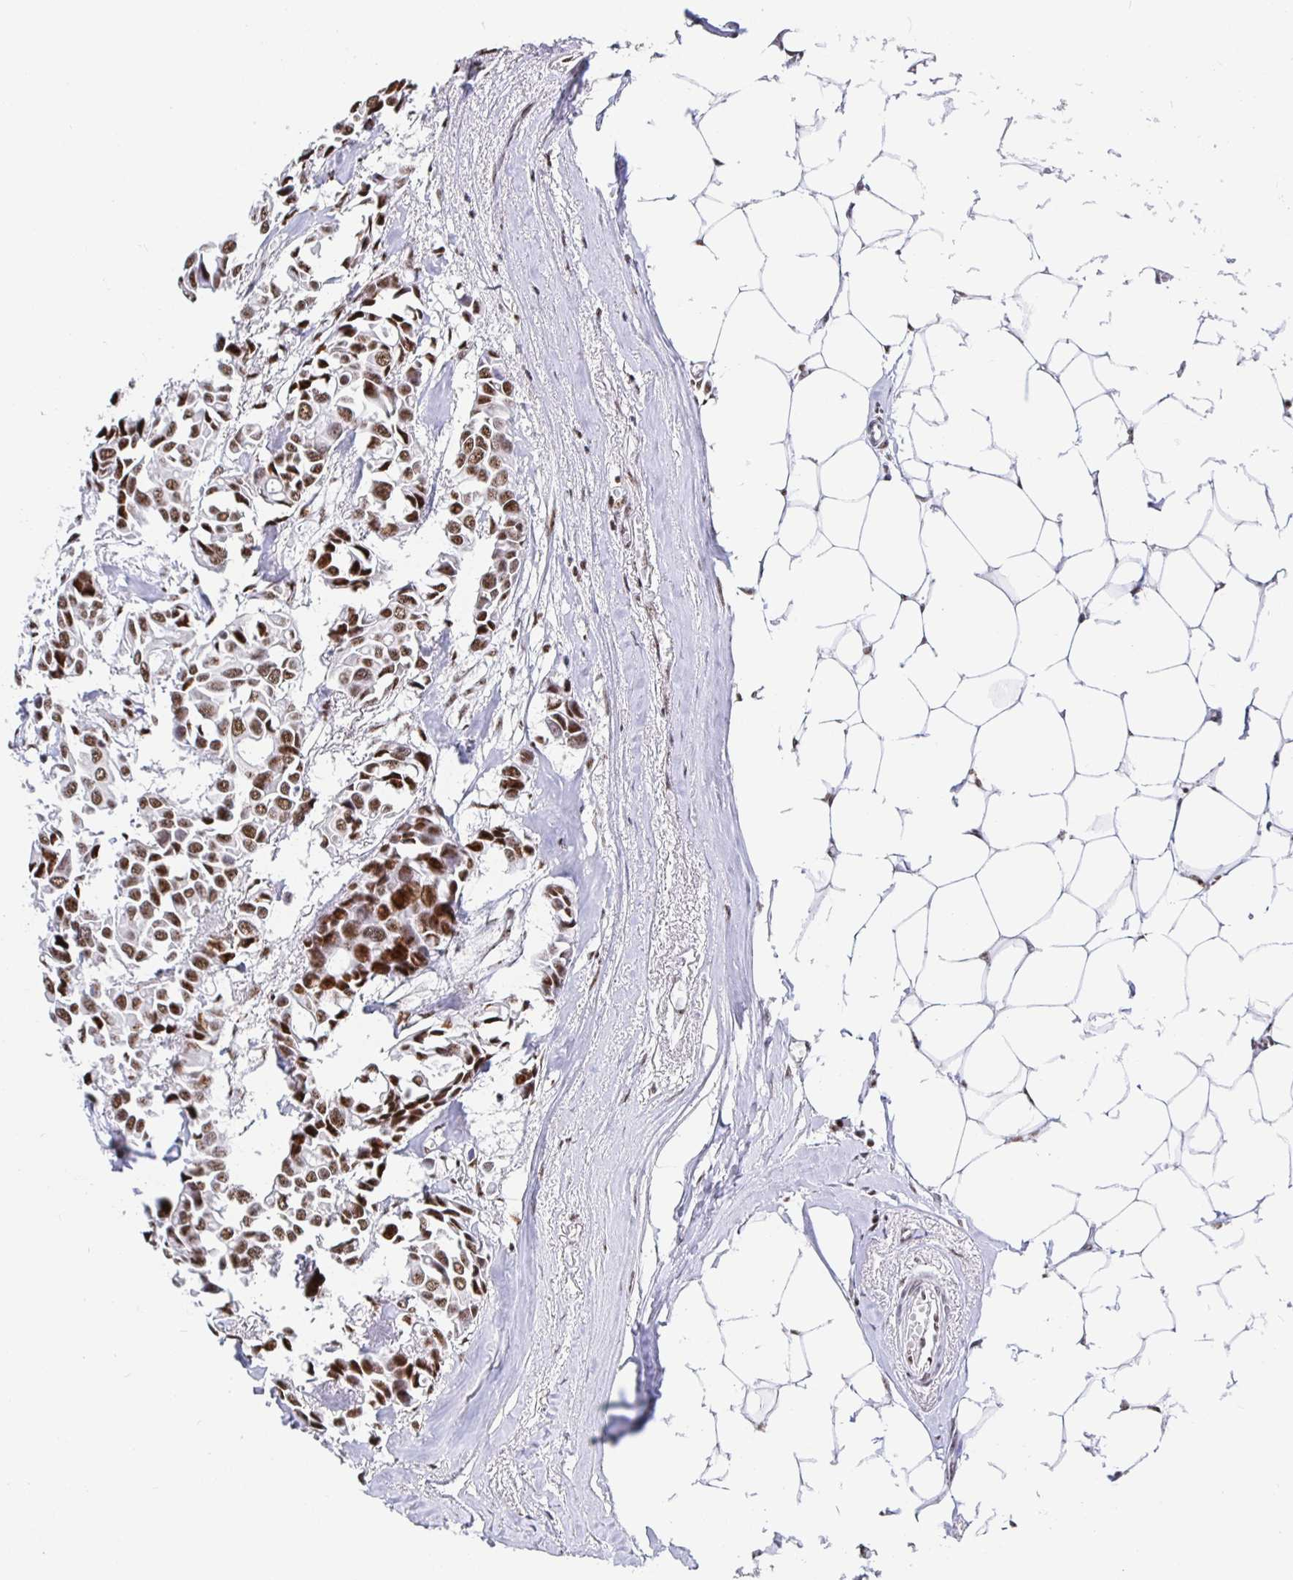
{"staining": {"intensity": "moderate", "quantity": ">75%", "location": "nuclear"}, "tissue": "breast cancer", "cell_type": "Tumor cells", "image_type": "cancer", "snomed": [{"axis": "morphology", "description": "Duct carcinoma"}, {"axis": "topography", "description": "Breast"}], "caption": "Tumor cells reveal moderate nuclear expression in about >75% of cells in breast cancer.", "gene": "SETD5", "patient": {"sex": "female", "age": 54}}